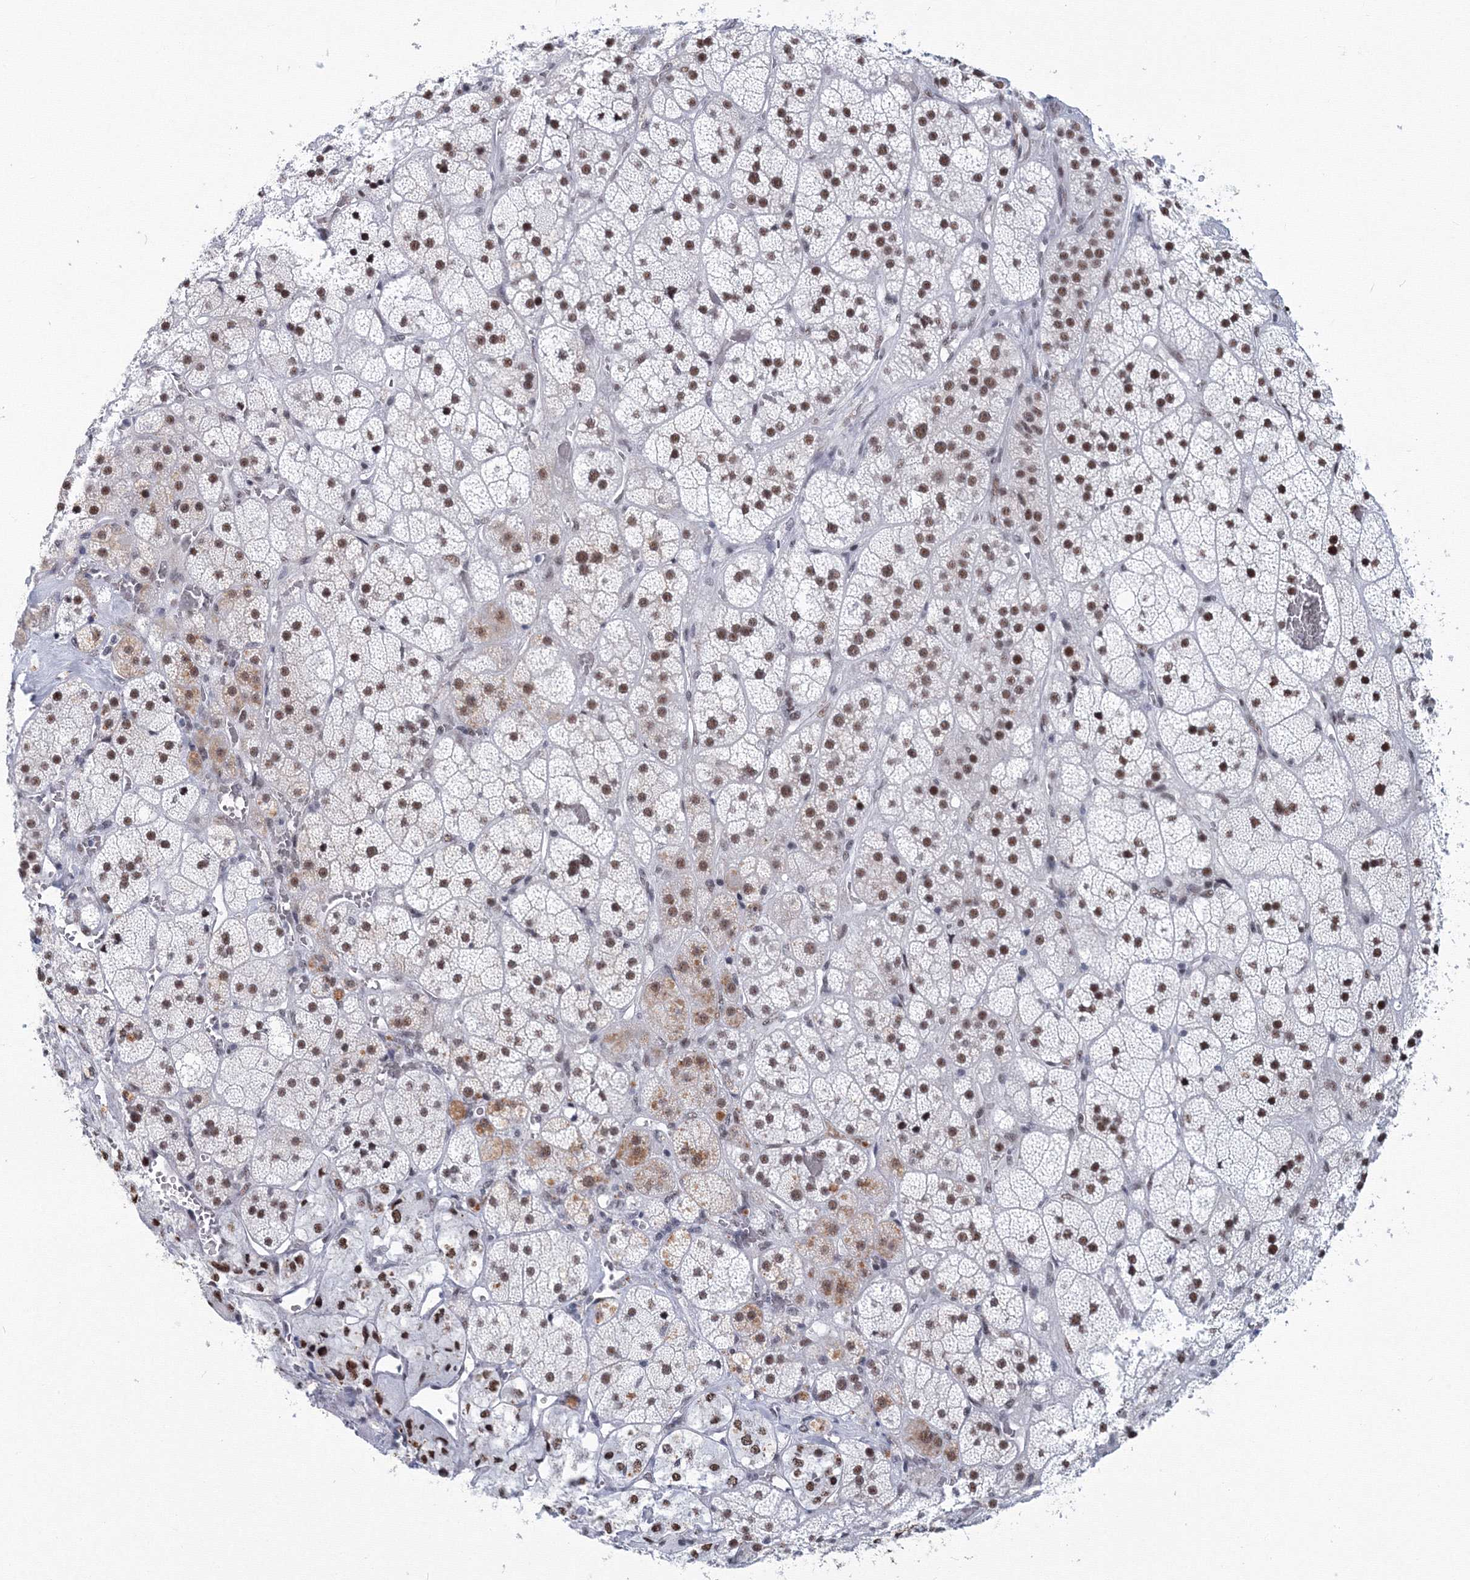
{"staining": {"intensity": "strong", "quantity": ">75%", "location": "nuclear"}, "tissue": "adrenal gland", "cell_type": "Glandular cells", "image_type": "normal", "snomed": [{"axis": "morphology", "description": "Normal tissue, NOS"}, {"axis": "topography", "description": "Adrenal gland"}], "caption": "Human adrenal gland stained for a protein (brown) displays strong nuclear positive expression in approximately >75% of glandular cells.", "gene": "SF3B6", "patient": {"sex": "male", "age": 57}}